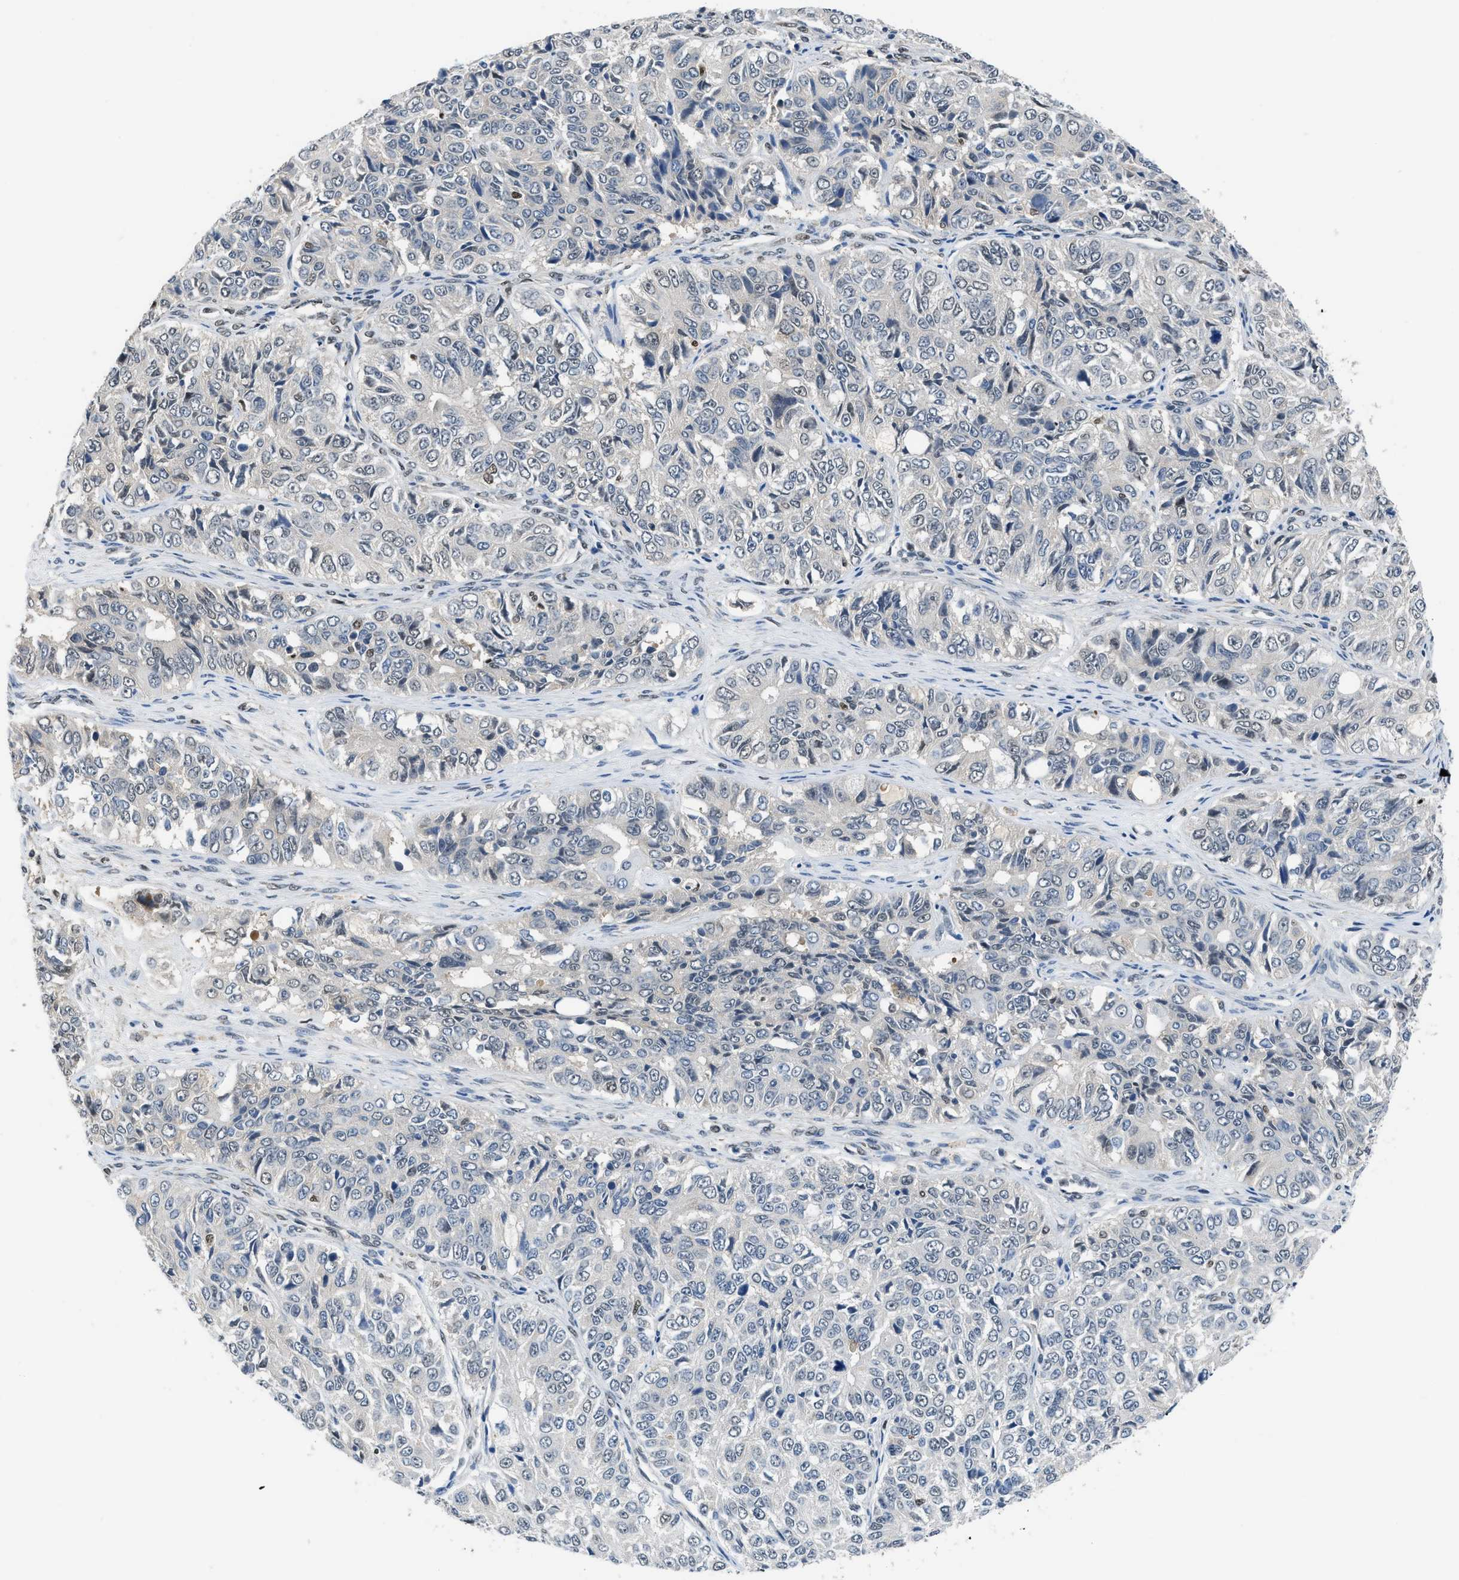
{"staining": {"intensity": "negative", "quantity": "none", "location": "none"}, "tissue": "ovarian cancer", "cell_type": "Tumor cells", "image_type": "cancer", "snomed": [{"axis": "morphology", "description": "Carcinoma, endometroid"}, {"axis": "topography", "description": "Ovary"}], "caption": "Protein analysis of endometroid carcinoma (ovarian) demonstrates no significant staining in tumor cells. (Stains: DAB IHC with hematoxylin counter stain, Microscopy: brightfield microscopy at high magnification).", "gene": "ALX1", "patient": {"sex": "female", "age": 51}}